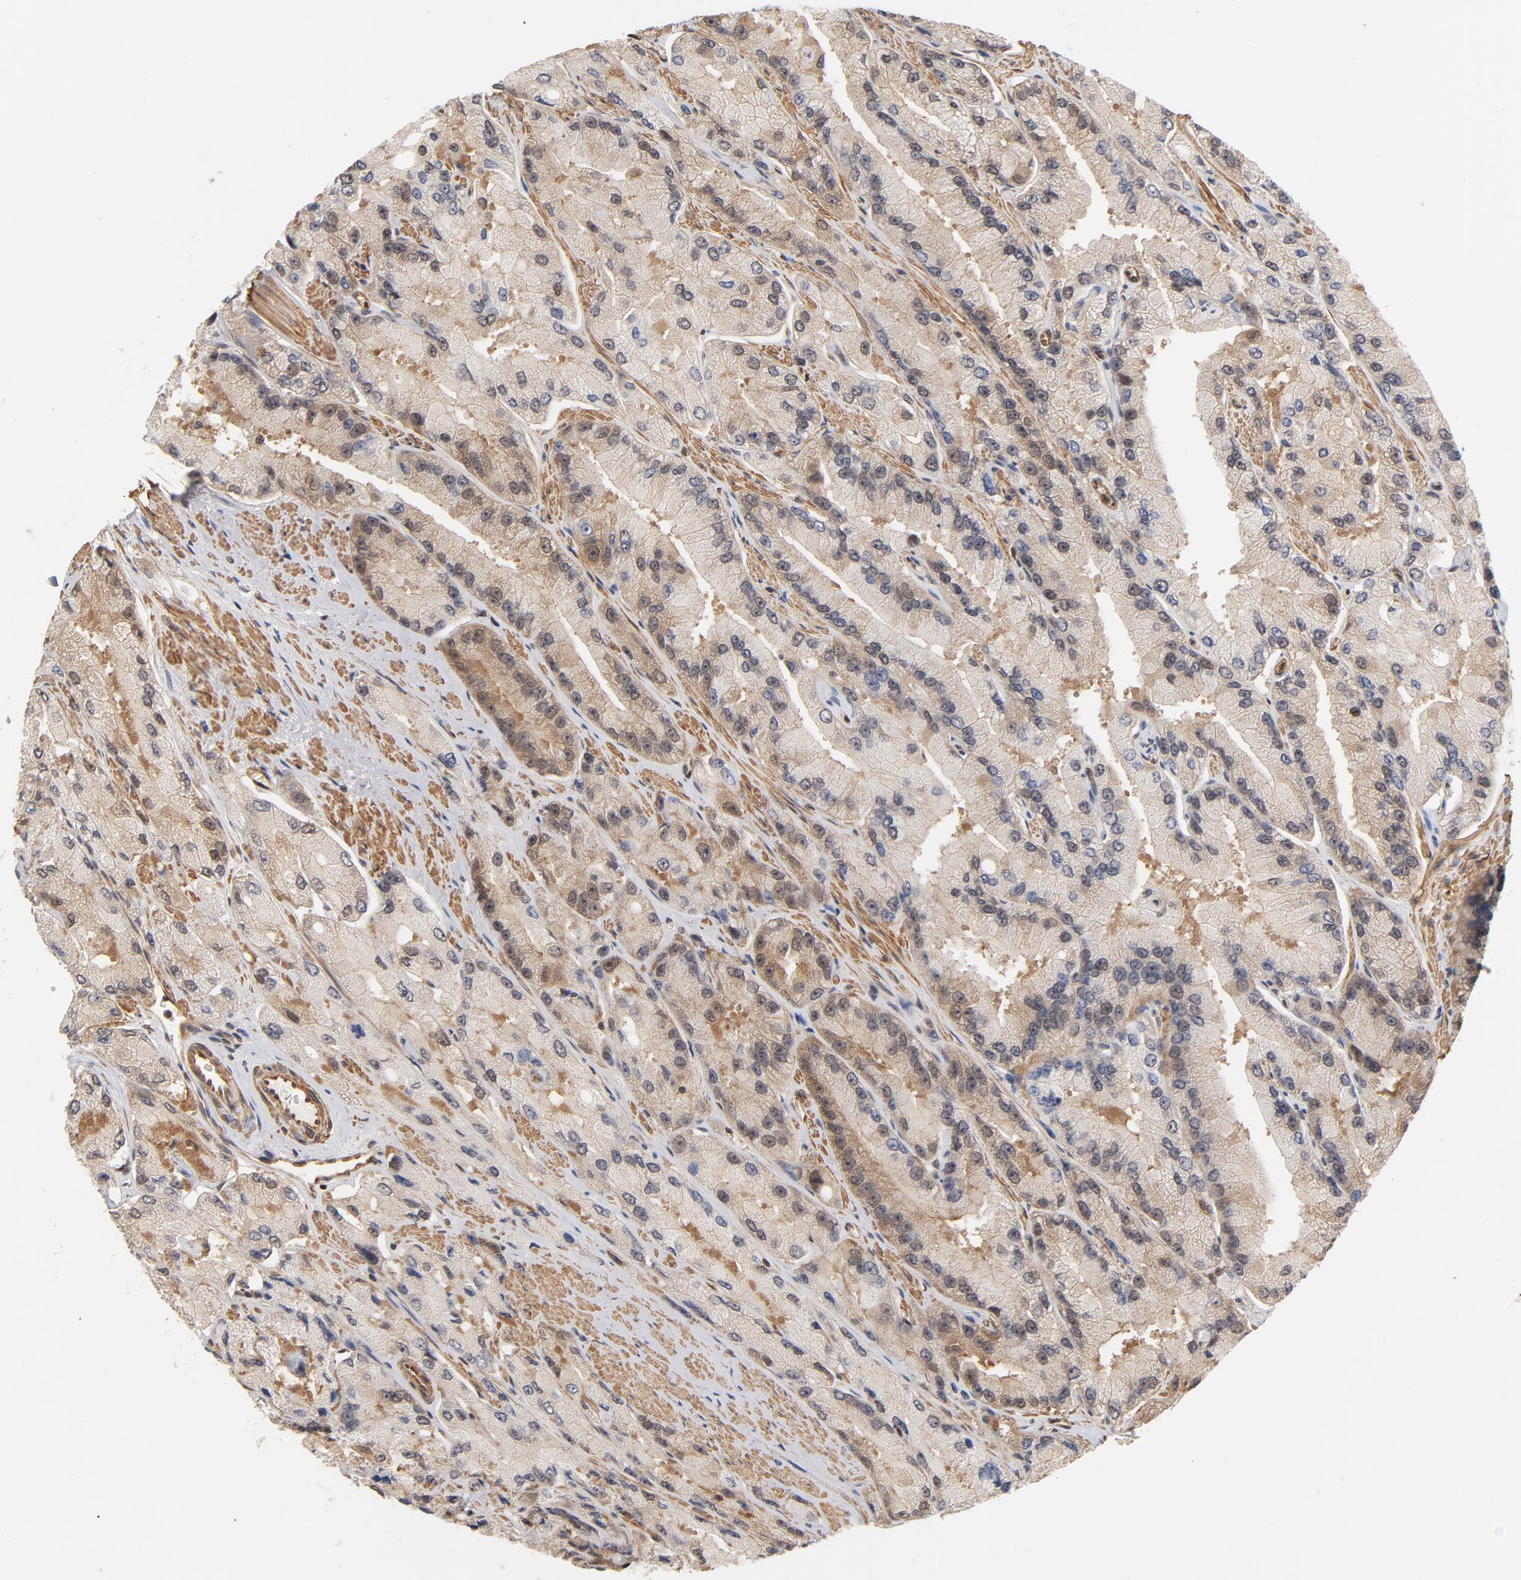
{"staining": {"intensity": "weak", "quantity": ">75%", "location": "cytoplasmic/membranous"}, "tissue": "prostate cancer", "cell_type": "Tumor cells", "image_type": "cancer", "snomed": [{"axis": "morphology", "description": "Adenocarcinoma, High grade"}, {"axis": "topography", "description": "Prostate"}], "caption": "Prostate cancer (high-grade adenocarcinoma) tissue demonstrates weak cytoplasmic/membranous staining in about >75% of tumor cells", "gene": "CDC37", "patient": {"sex": "male", "age": 58}}